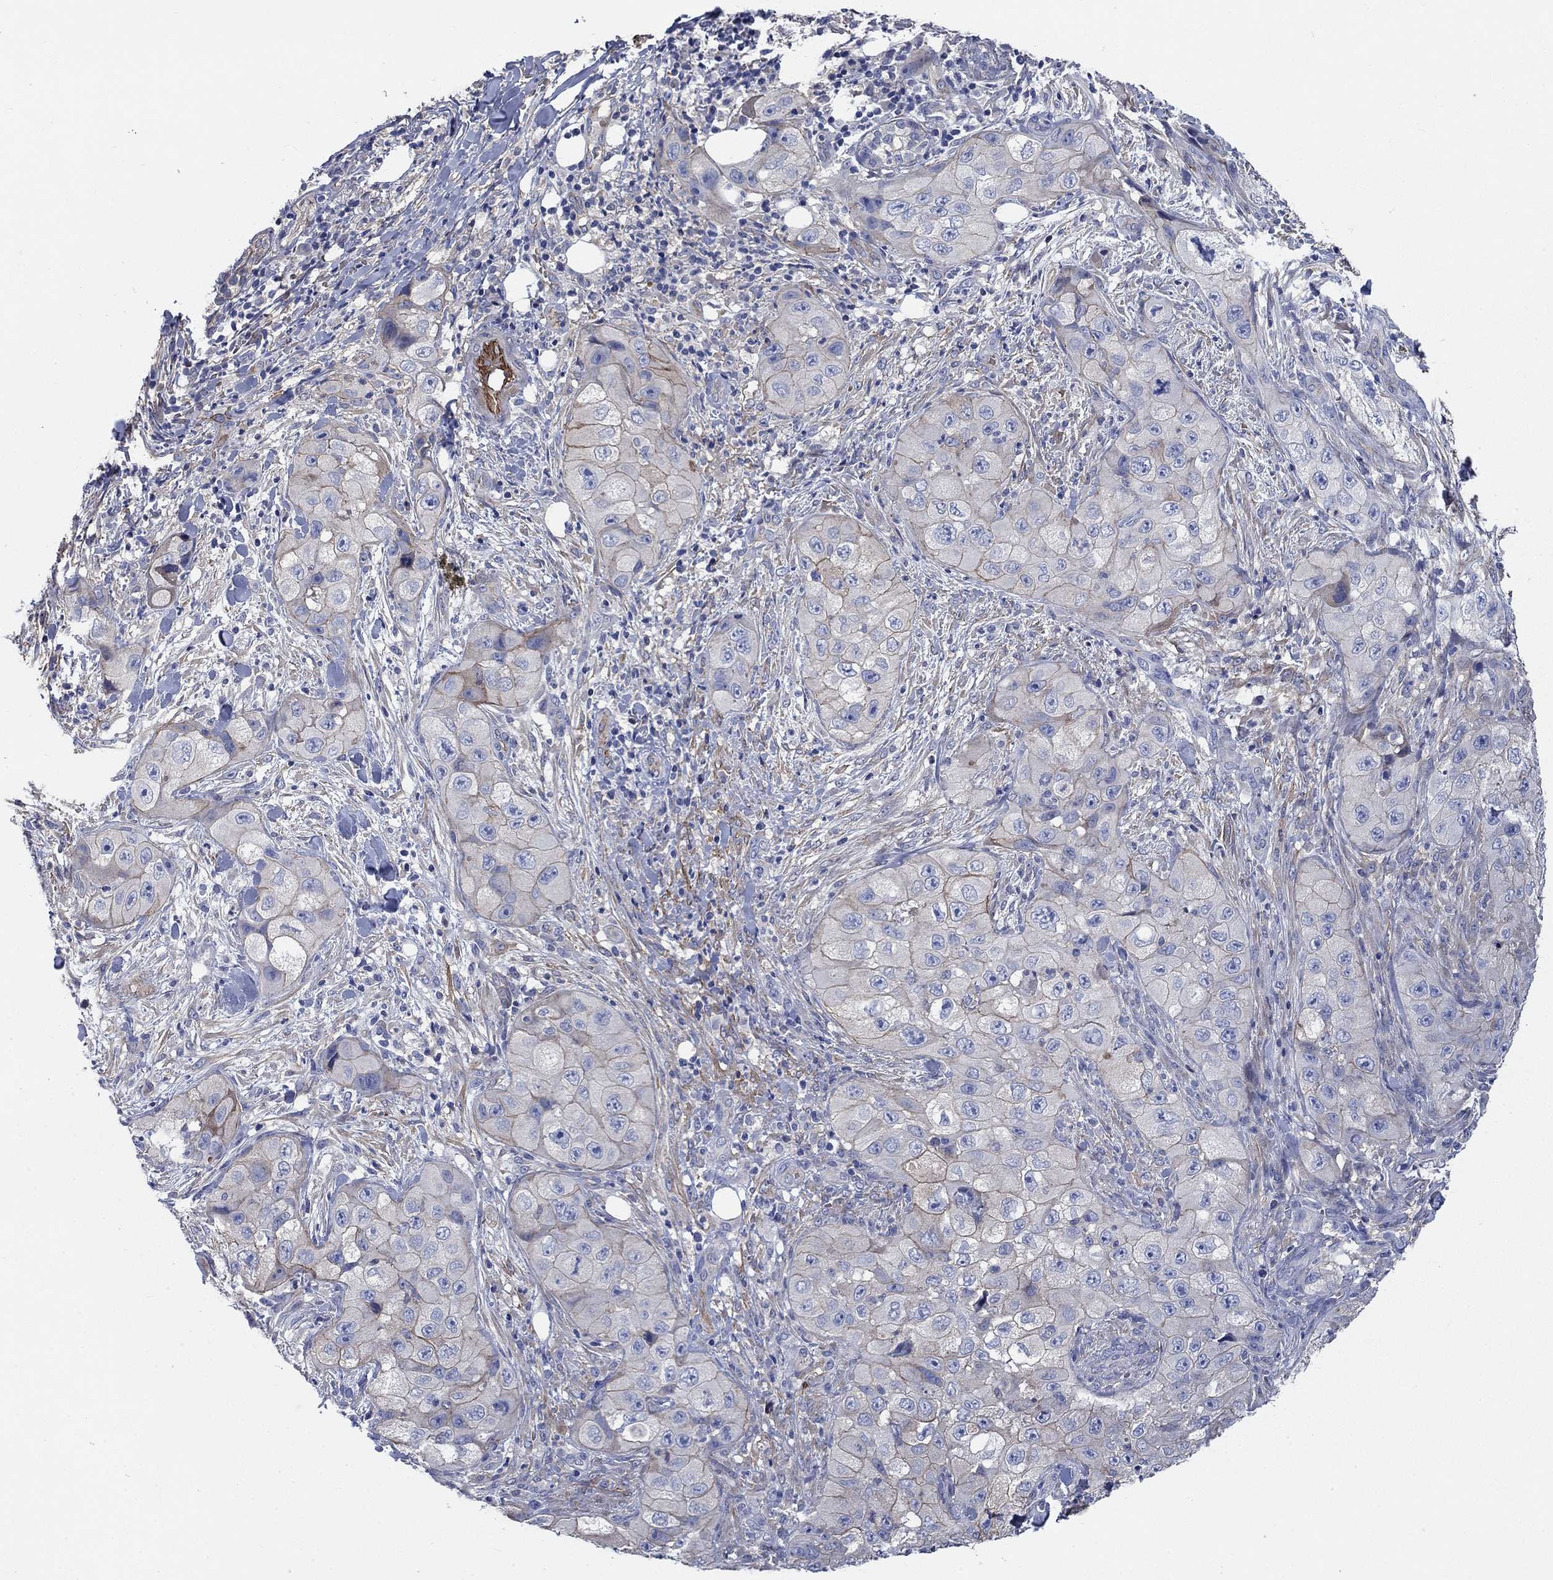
{"staining": {"intensity": "weak", "quantity": "<25%", "location": "cytoplasmic/membranous"}, "tissue": "skin cancer", "cell_type": "Tumor cells", "image_type": "cancer", "snomed": [{"axis": "morphology", "description": "Squamous cell carcinoma, NOS"}, {"axis": "topography", "description": "Skin"}, {"axis": "topography", "description": "Subcutis"}], "caption": "Immunohistochemistry of skin cancer (squamous cell carcinoma) reveals no positivity in tumor cells.", "gene": "FLNC", "patient": {"sex": "male", "age": 73}}